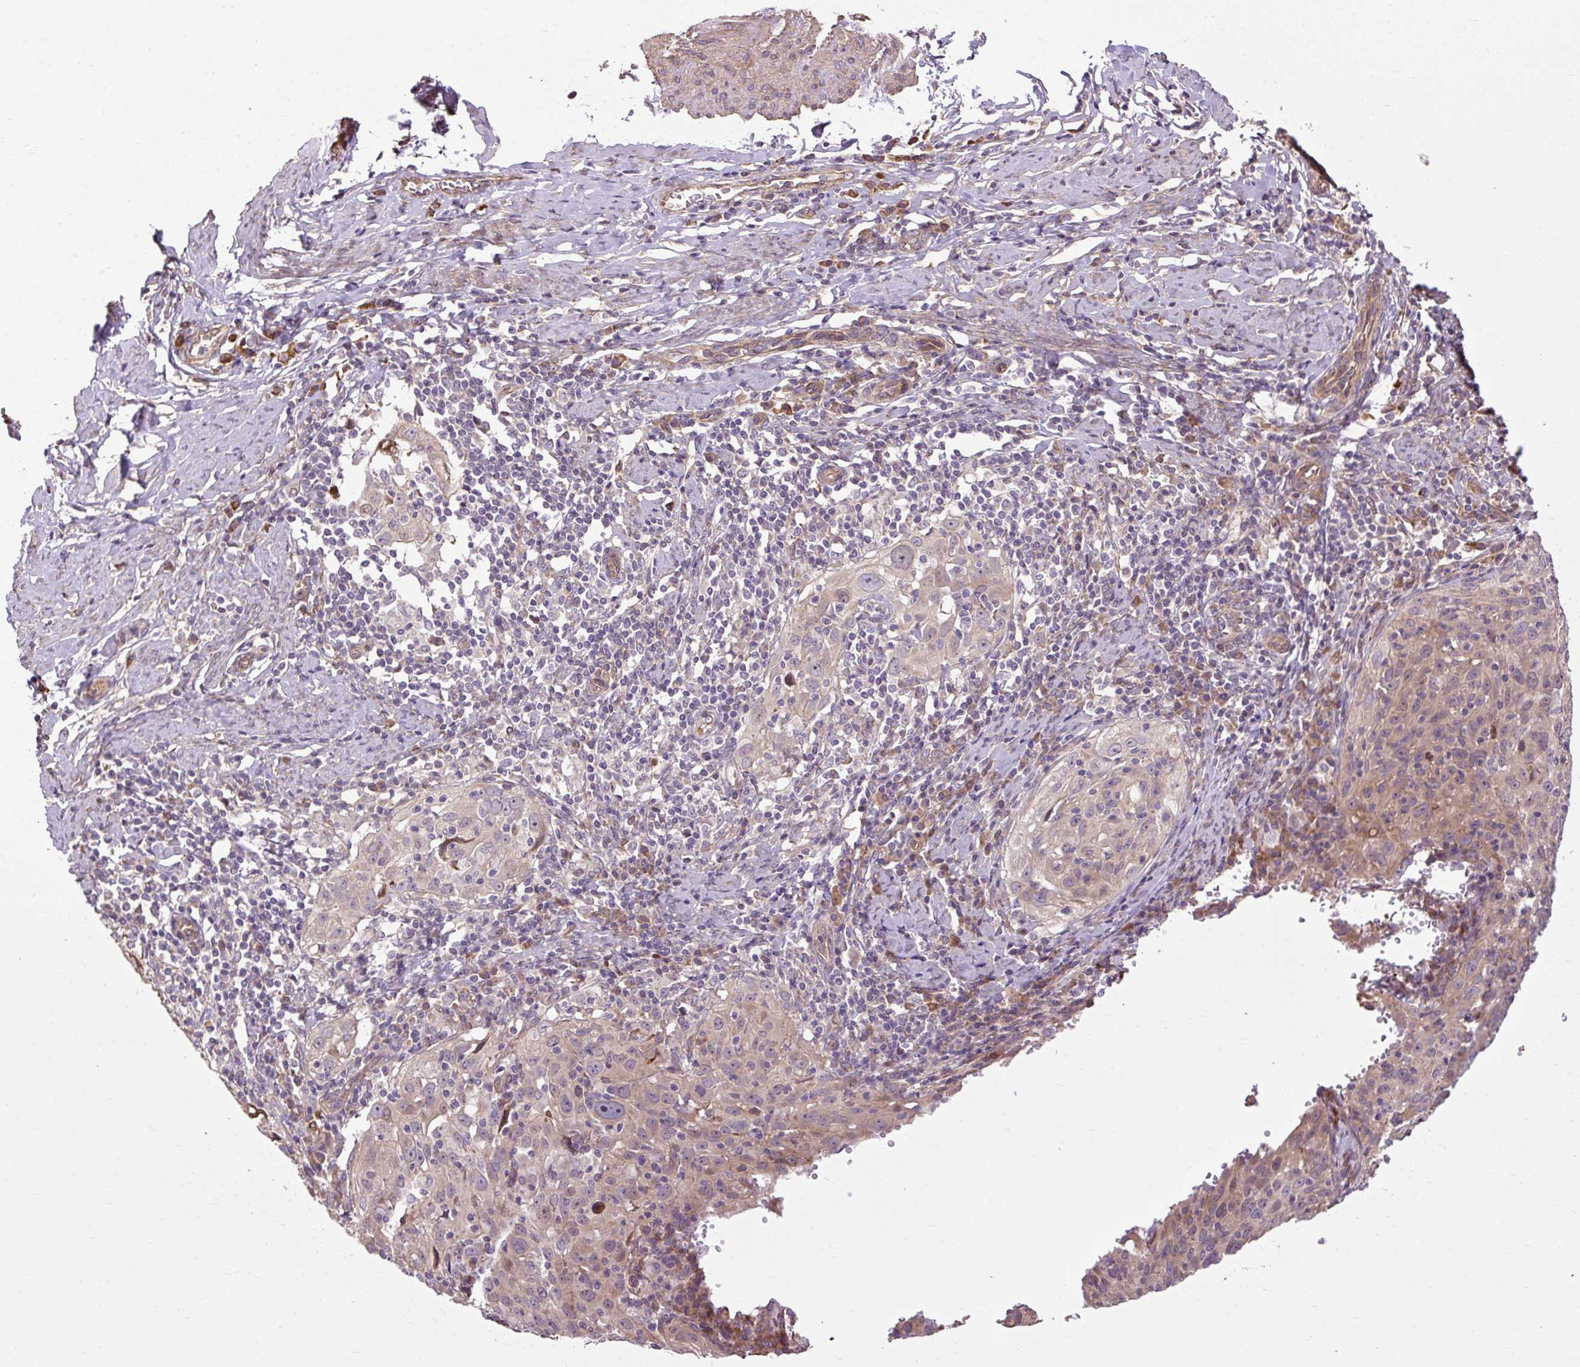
{"staining": {"intensity": "moderate", "quantity": "<25%", "location": "cytoplasmic/membranous"}, "tissue": "cervical cancer", "cell_type": "Tumor cells", "image_type": "cancer", "snomed": [{"axis": "morphology", "description": "Squamous cell carcinoma, NOS"}, {"axis": "topography", "description": "Cervix"}], "caption": "High-magnification brightfield microscopy of squamous cell carcinoma (cervical) stained with DAB (3,3'-diaminobenzidine) (brown) and counterstained with hematoxylin (blue). tumor cells exhibit moderate cytoplasmic/membranous positivity is identified in about<25% of cells. (Brightfield microscopy of DAB IHC at high magnification).", "gene": "FLRT1", "patient": {"sex": "female", "age": 31}}